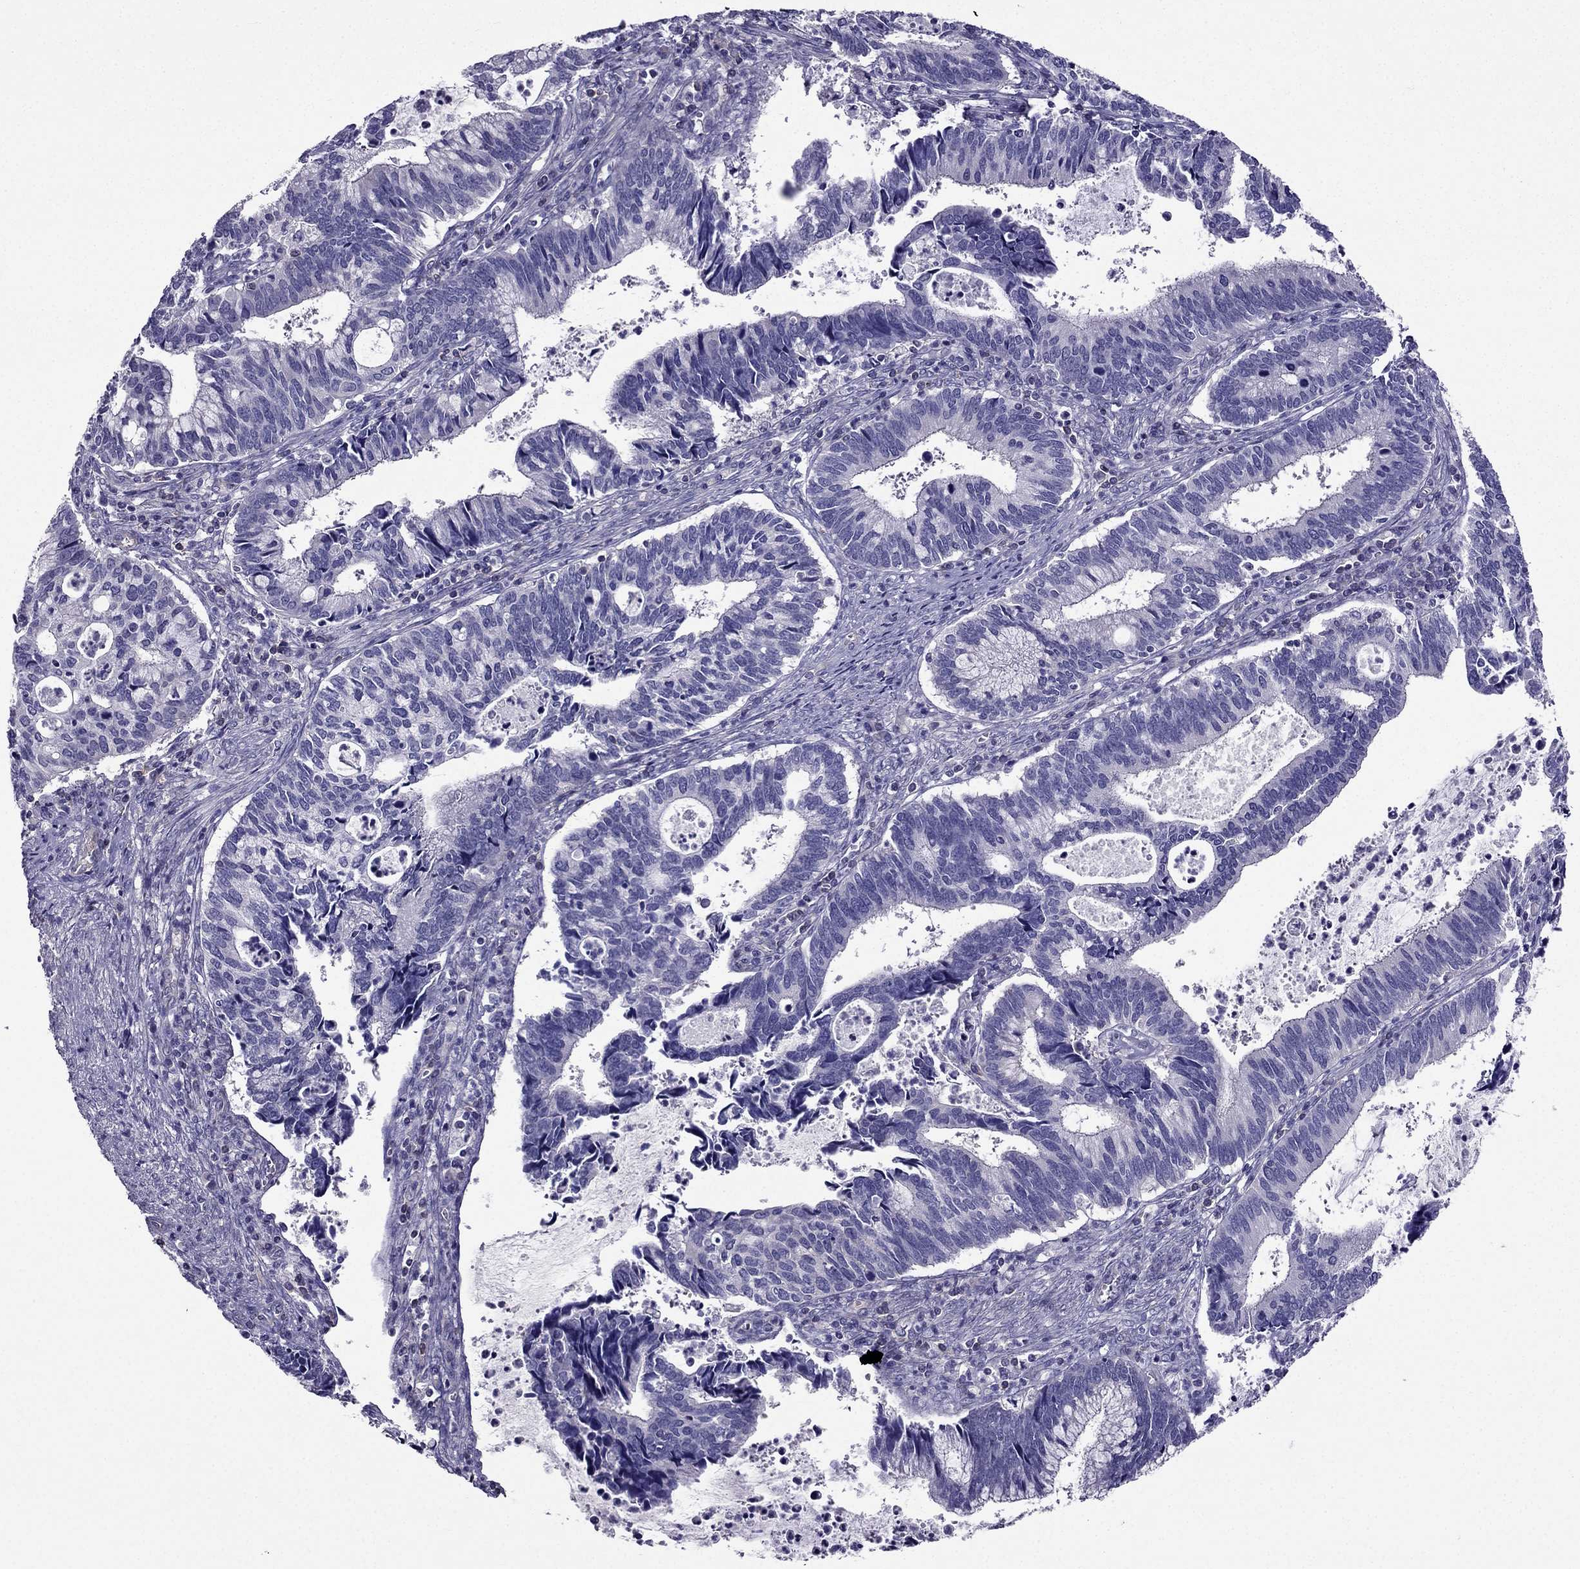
{"staining": {"intensity": "negative", "quantity": "none", "location": "none"}, "tissue": "cervical cancer", "cell_type": "Tumor cells", "image_type": "cancer", "snomed": [{"axis": "morphology", "description": "Adenocarcinoma, NOS"}, {"axis": "topography", "description": "Cervix"}], "caption": "This is an immunohistochemistry (IHC) micrograph of cervical cancer (adenocarcinoma). There is no positivity in tumor cells.", "gene": "AAK1", "patient": {"sex": "female", "age": 42}}